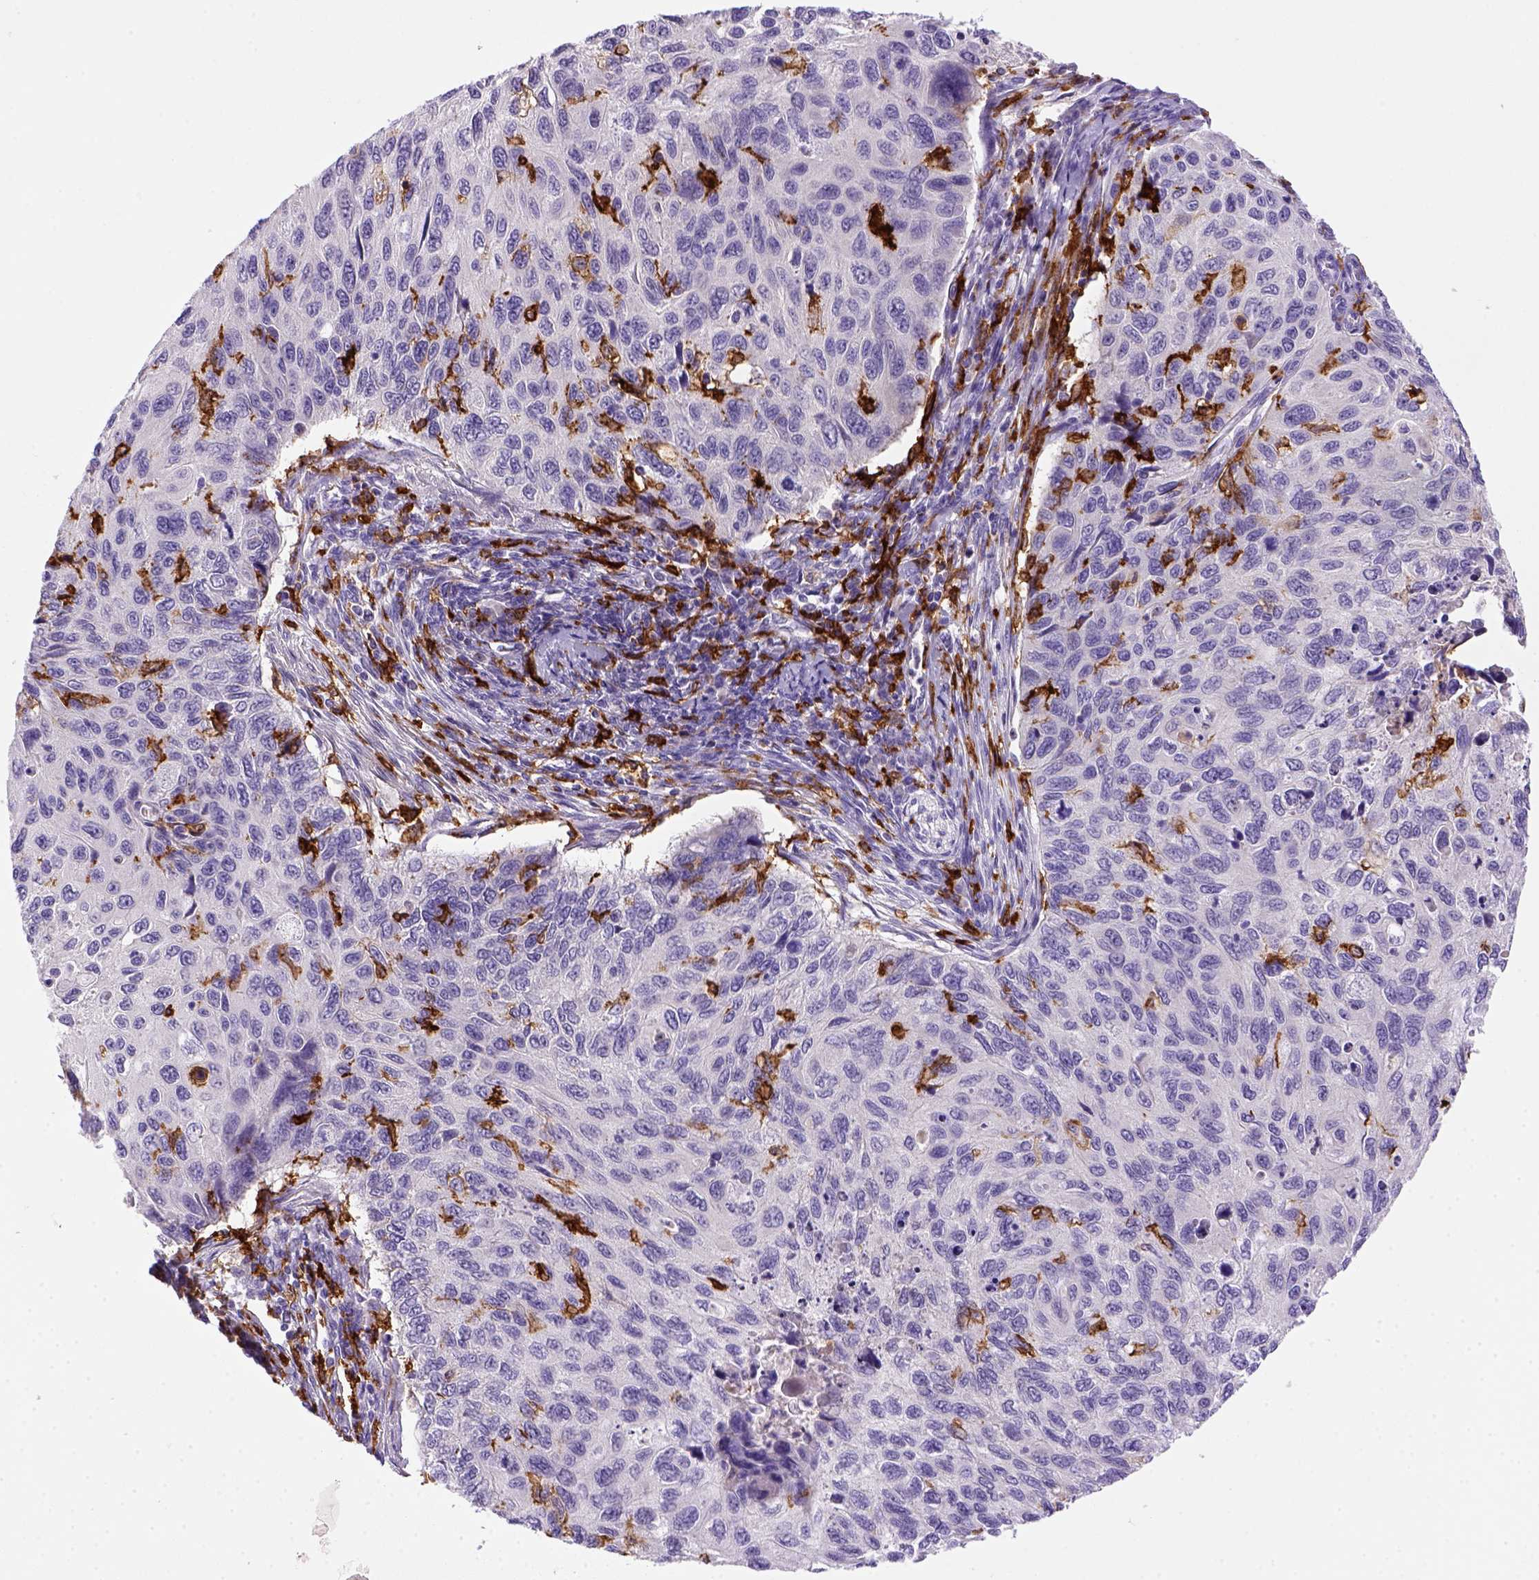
{"staining": {"intensity": "negative", "quantity": "none", "location": "none"}, "tissue": "cervical cancer", "cell_type": "Tumor cells", "image_type": "cancer", "snomed": [{"axis": "morphology", "description": "Squamous cell carcinoma, NOS"}, {"axis": "topography", "description": "Cervix"}], "caption": "IHC histopathology image of neoplastic tissue: cervical cancer (squamous cell carcinoma) stained with DAB (3,3'-diaminobenzidine) shows no significant protein expression in tumor cells. The staining is performed using DAB (3,3'-diaminobenzidine) brown chromogen with nuclei counter-stained in using hematoxylin.", "gene": "CD14", "patient": {"sex": "female", "age": 70}}